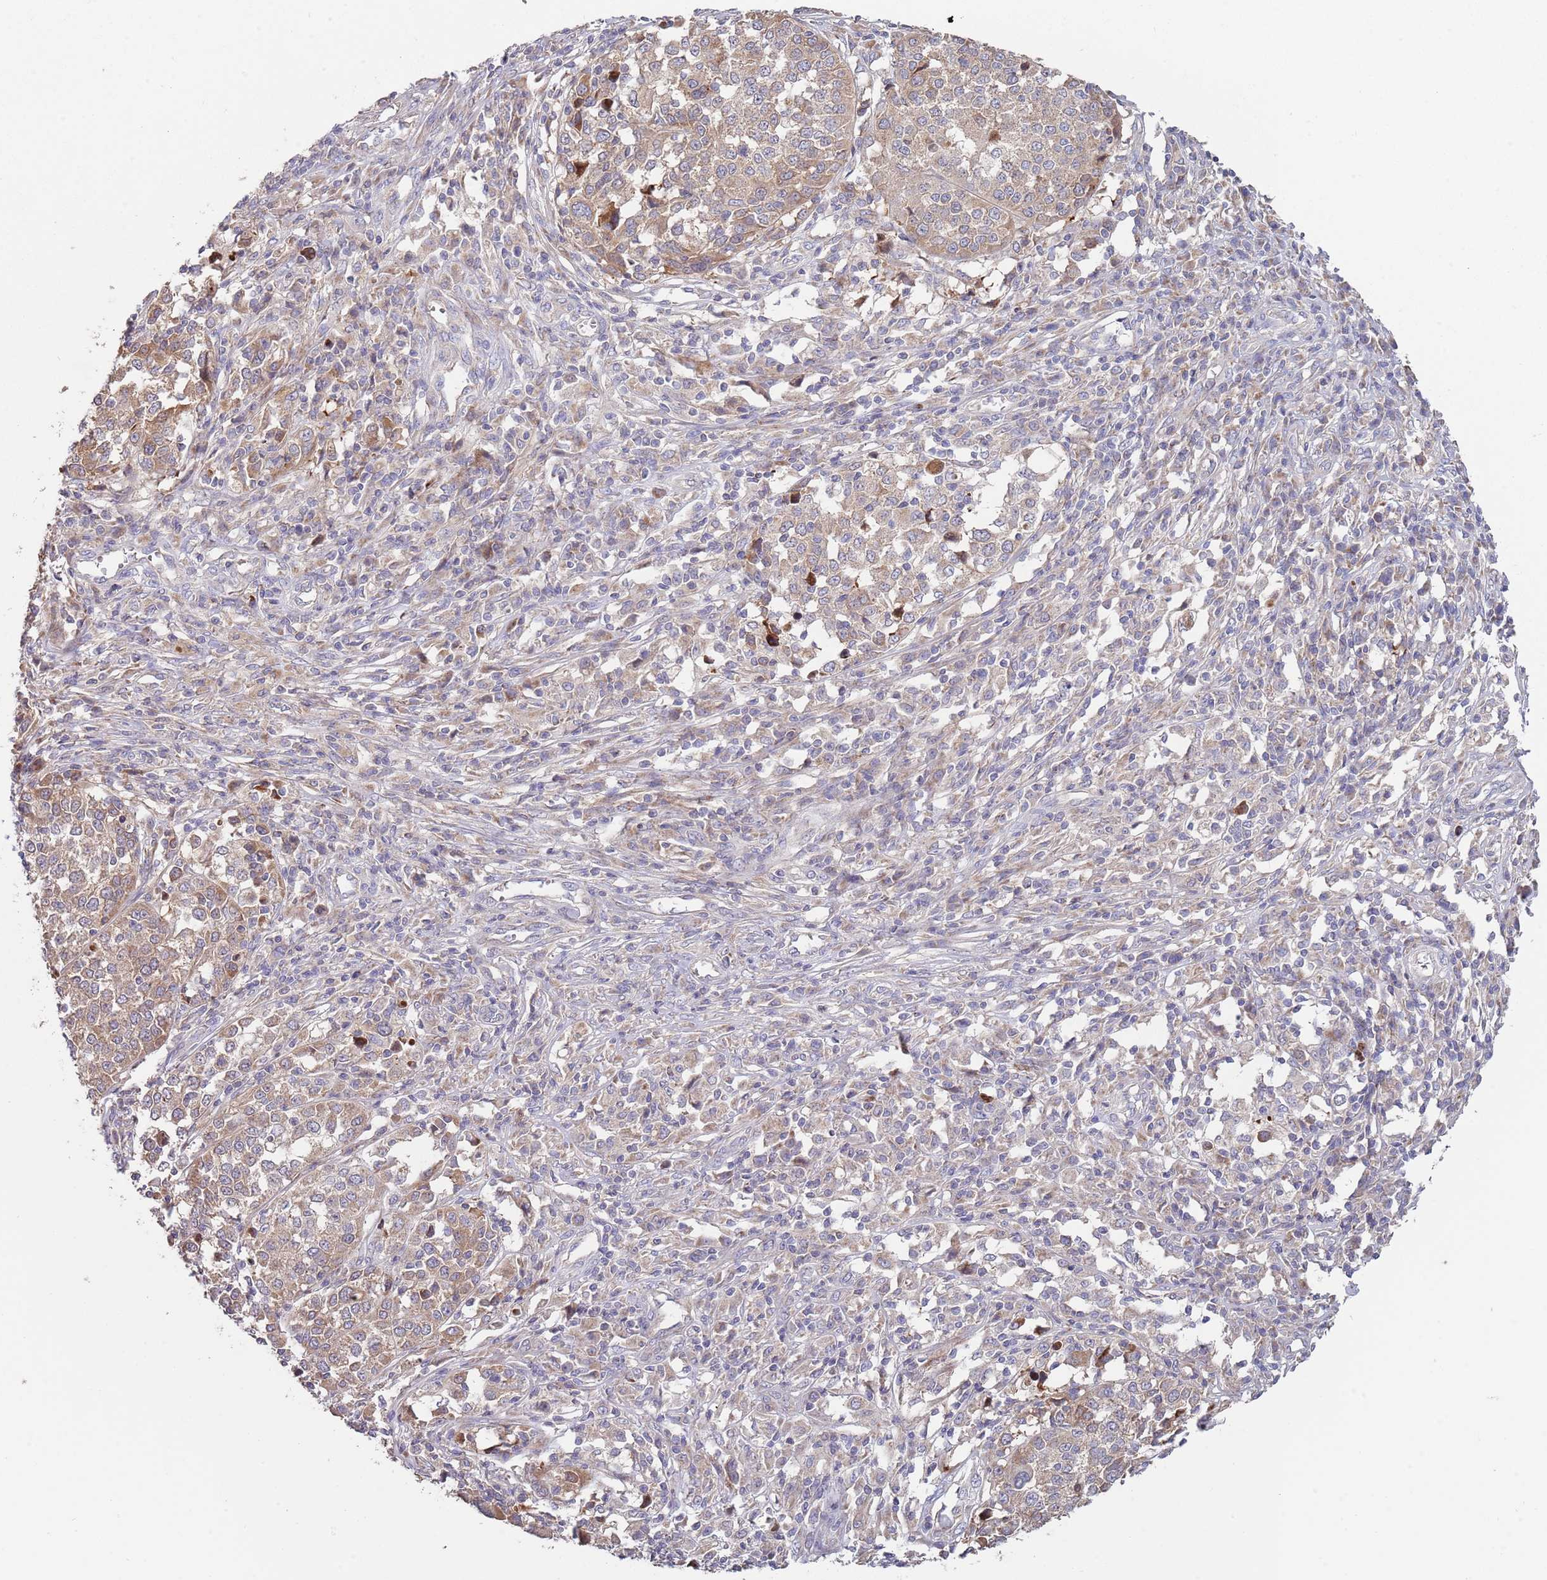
{"staining": {"intensity": "moderate", "quantity": ">75%", "location": "cytoplasmic/membranous"}, "tissue": "melanoma", "cell_type": "Tumor cells", "image_type": "cancer", "snomed": [{"axis": "morphology", "description": "Malignant melanoma, Metastatic site"}, {"axis": "topography", "description": "Lymph node"}], "caption": "The immunohistochemical stain shows moderate cytoplasmic/membranous expression in tumor cells of melanoma tissue. (DAB (3,3'-diaminobenzidine) = brown stain, brightfield microscopy at high magnification).", "gene": "ABCC10", "patient": {"sex": "male", "age": 44}}